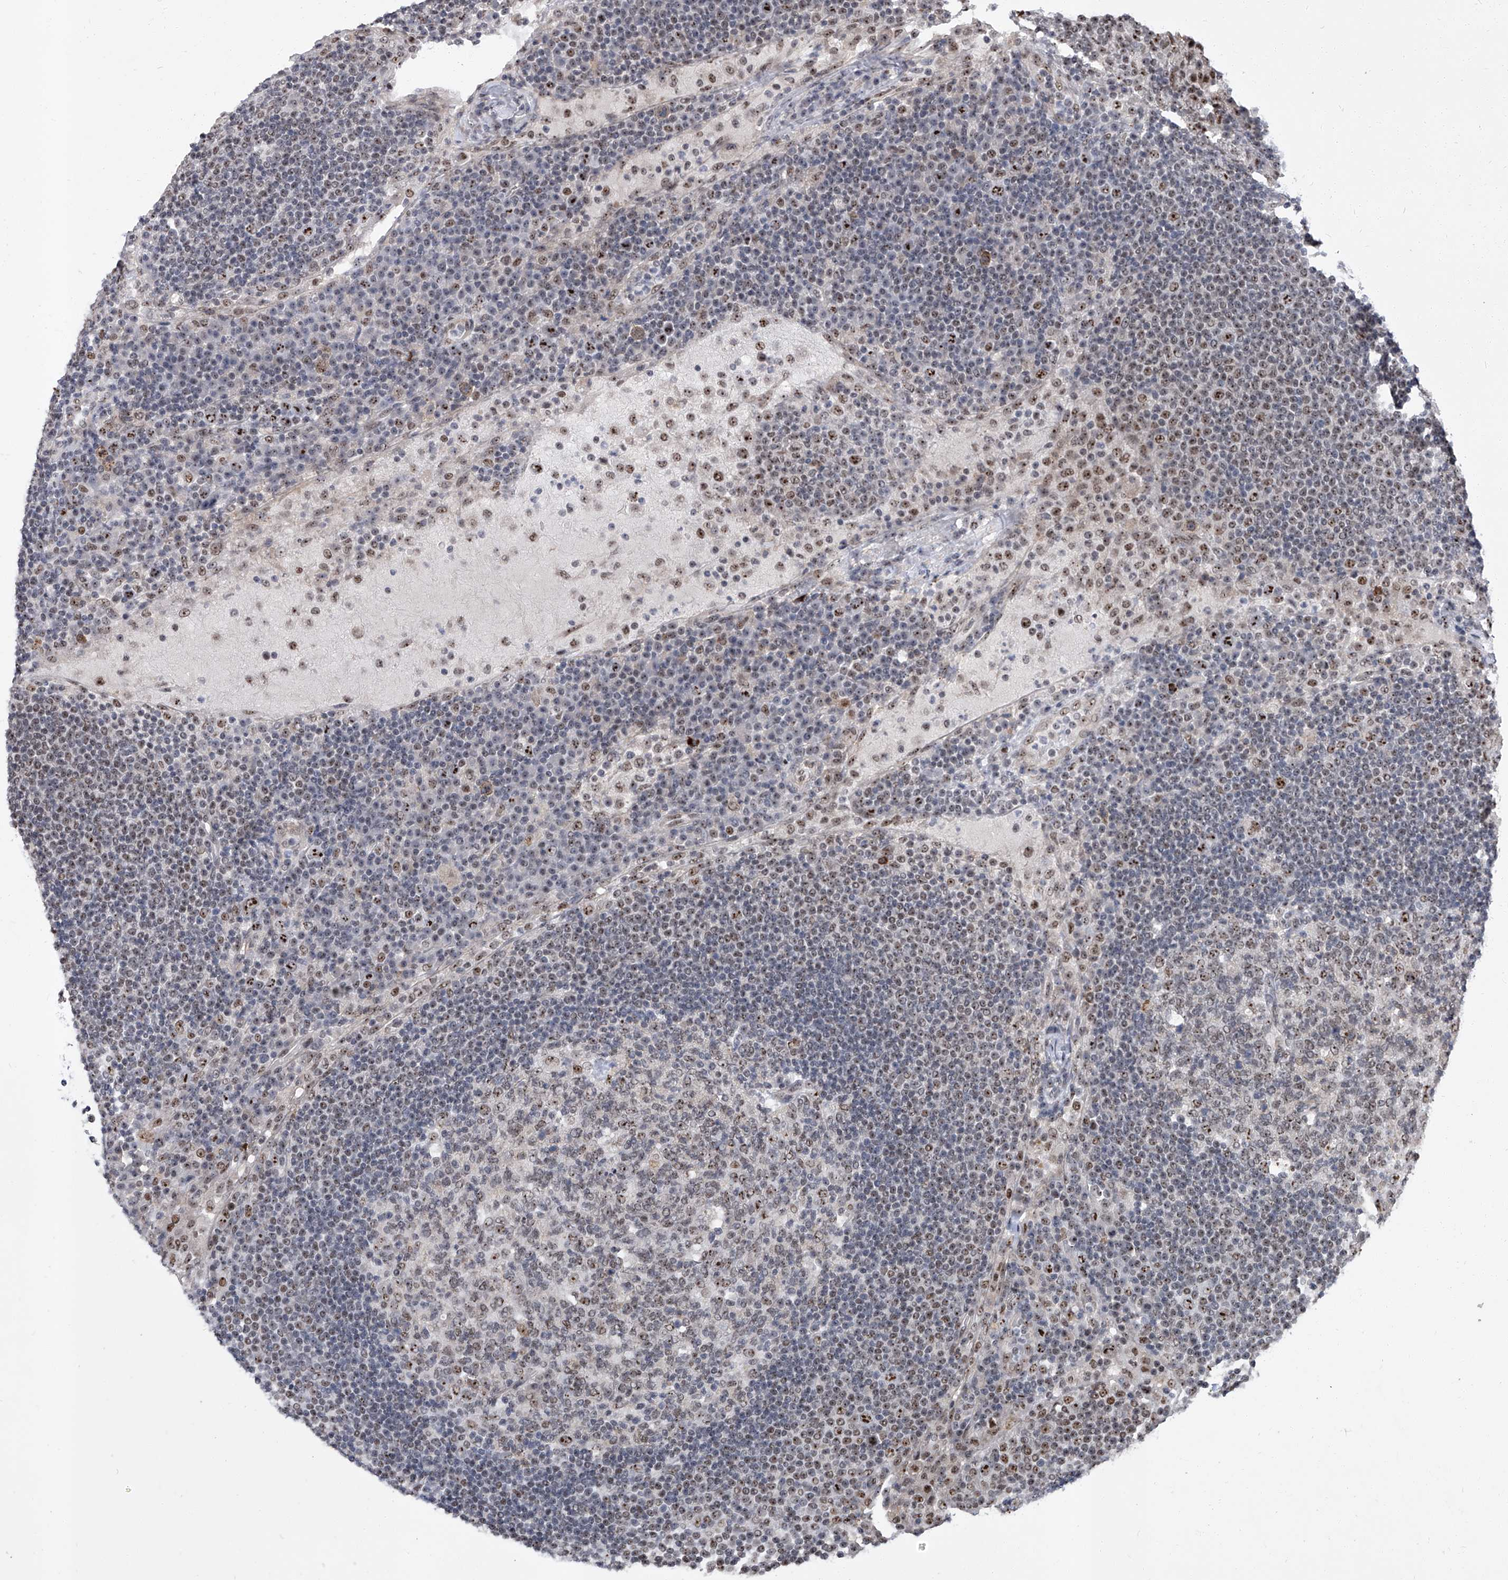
{"staining": {"intensity": "moderate", "quantity": "<25%", "location": "nuclear"}, "tissue": "lymph node", "cell_type": "Germinal center cells", "image_type": "normal", "snomed": [{"axis": "morphology", "description": "Normal tissue, NOS"}, {"axis": "topography", "description": "Lymph node"}], "caption": "The immunohistochemical stain highlights moderate nuclear expression in germinal center cells of benign lymph node.", "gene": "CMTR1", "patient": {"sex": "female", "age": 53}}